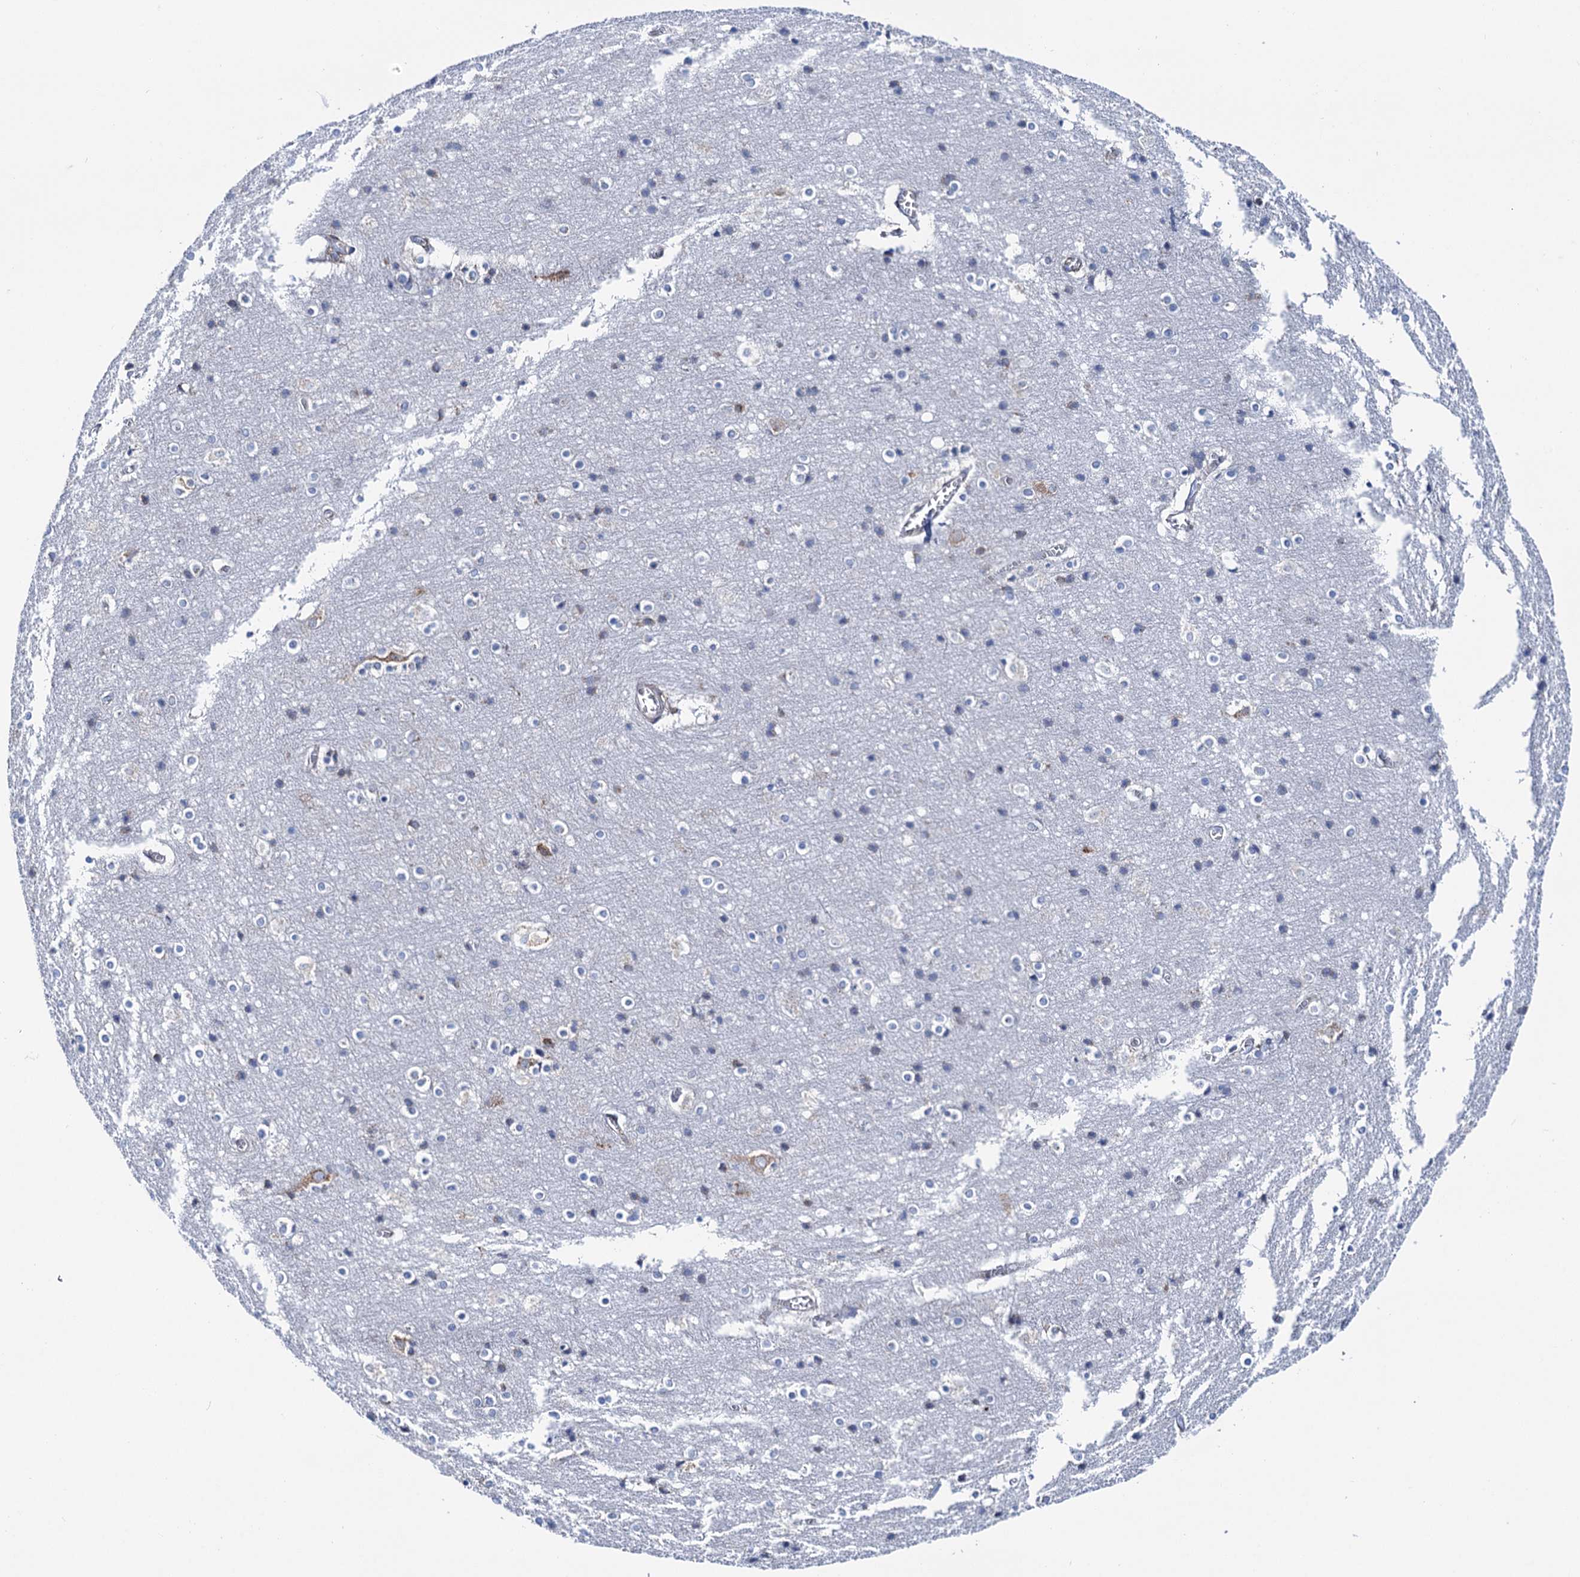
{"staining": {"intensity": "negative", "quantity": "none", "location": "none"}, "tissue": "cerebral cortex", "cell_type": "Endothelial cells", "image_type": "normal", "snomed": [{"axis": "morphology", "description": "Normal tissue, NOS"}, {"axis": "topography", "description": "Cerebral cortex"}], "caption": "Immunohistochemistry (IHC) image of normal cerebral cortex: cerebral cortex stained with DAB displays no significant protein staining in endothelial cells.", "gene": "SHE", "patient": {"sex": "male", "age": 54}}